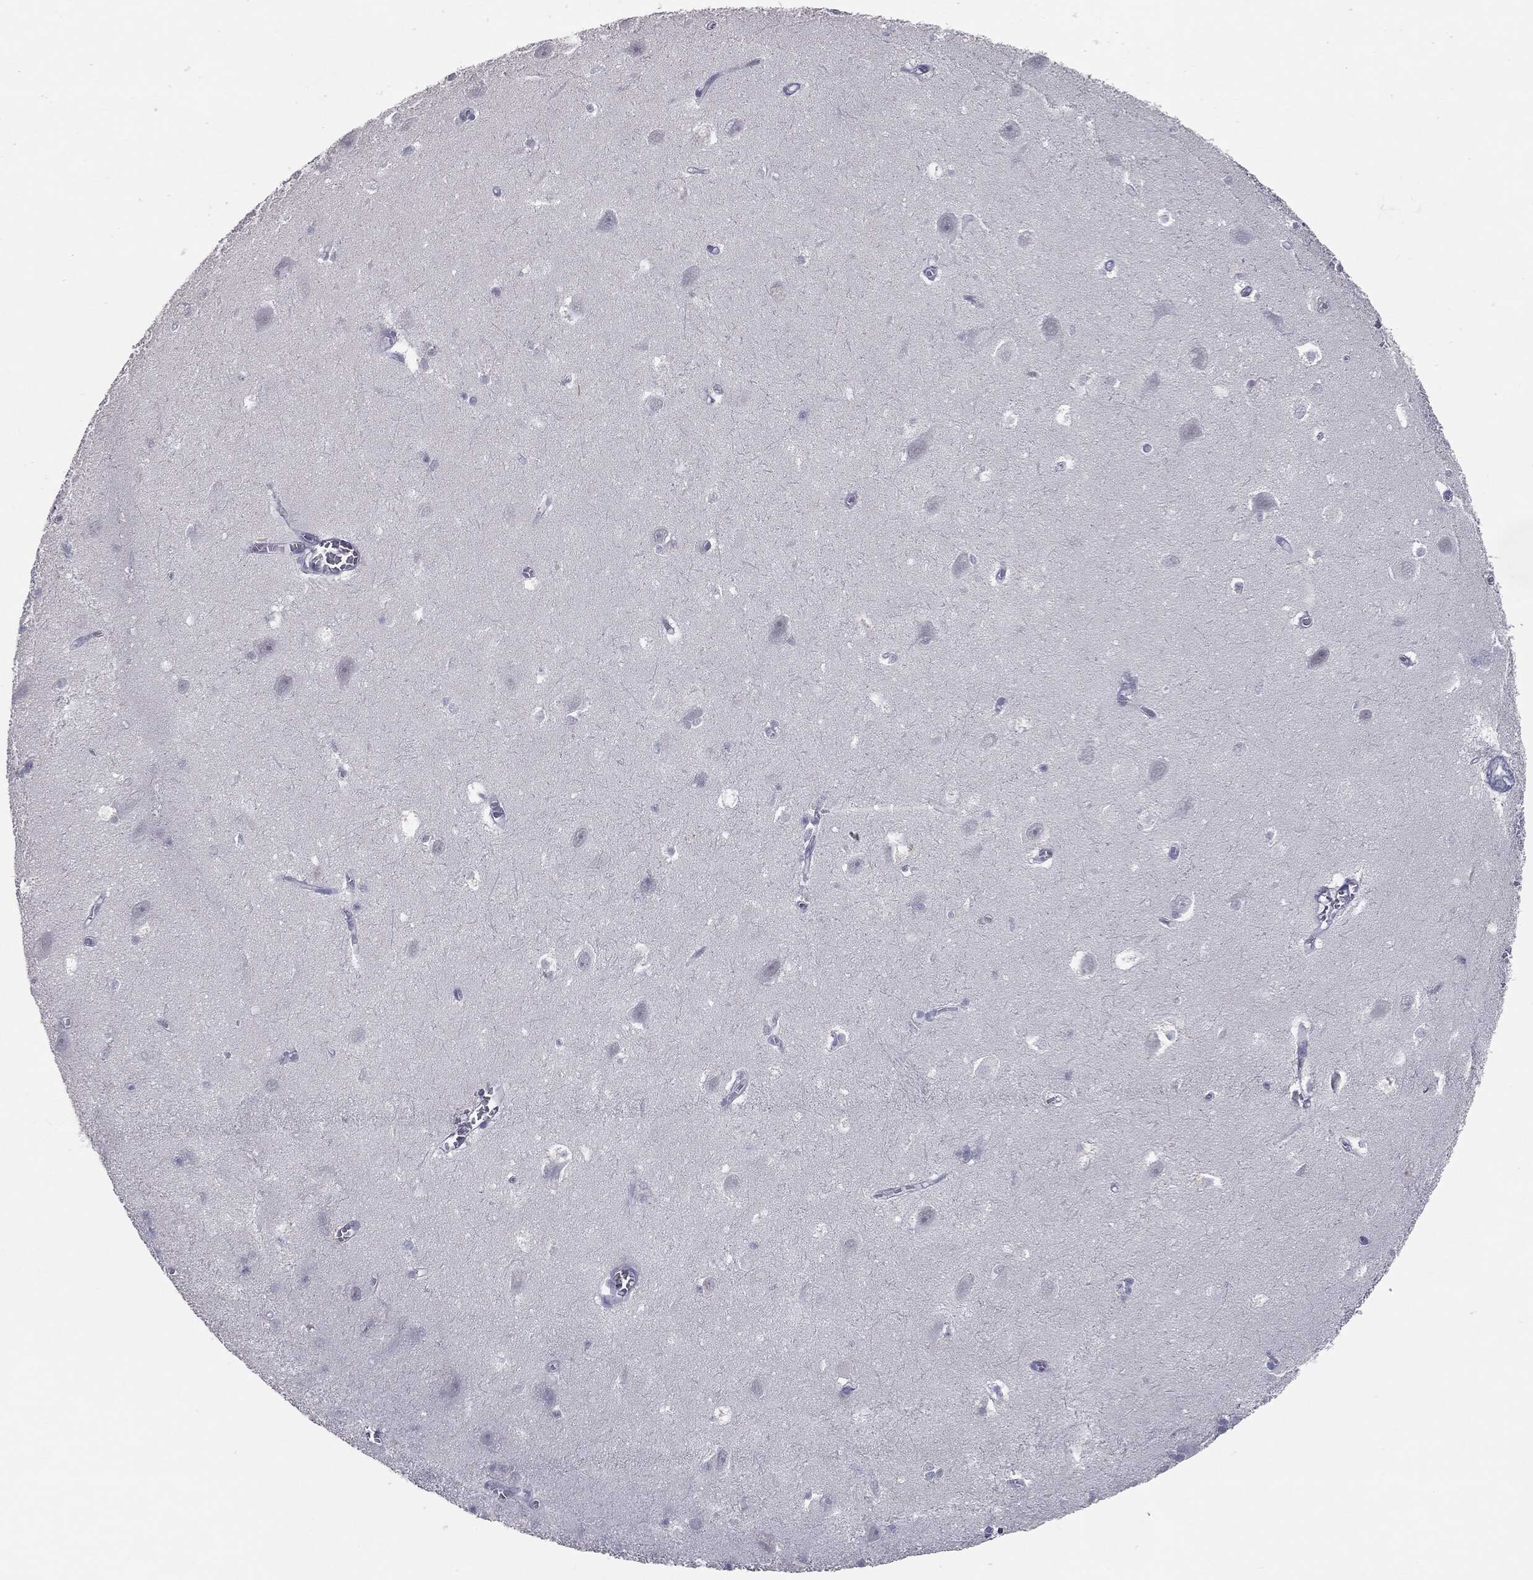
{"staining": {"intensity": "negative", "quantity": "none", "location": "none"}, "tissue": "hippocampus", "cell_type": "Glial cells", "image_type": "normal", "snomed": [{"axis": "morphology", "description": "Normal tissue, NOS"}, {"axis": "topography", "description": "Hippocampus"}], "caption": "The immunohistochemistry image has no significant positivity in glial cells of hippocampus.", "gene": "PRAME", "patient": {"sex": "female", "age": 64}}